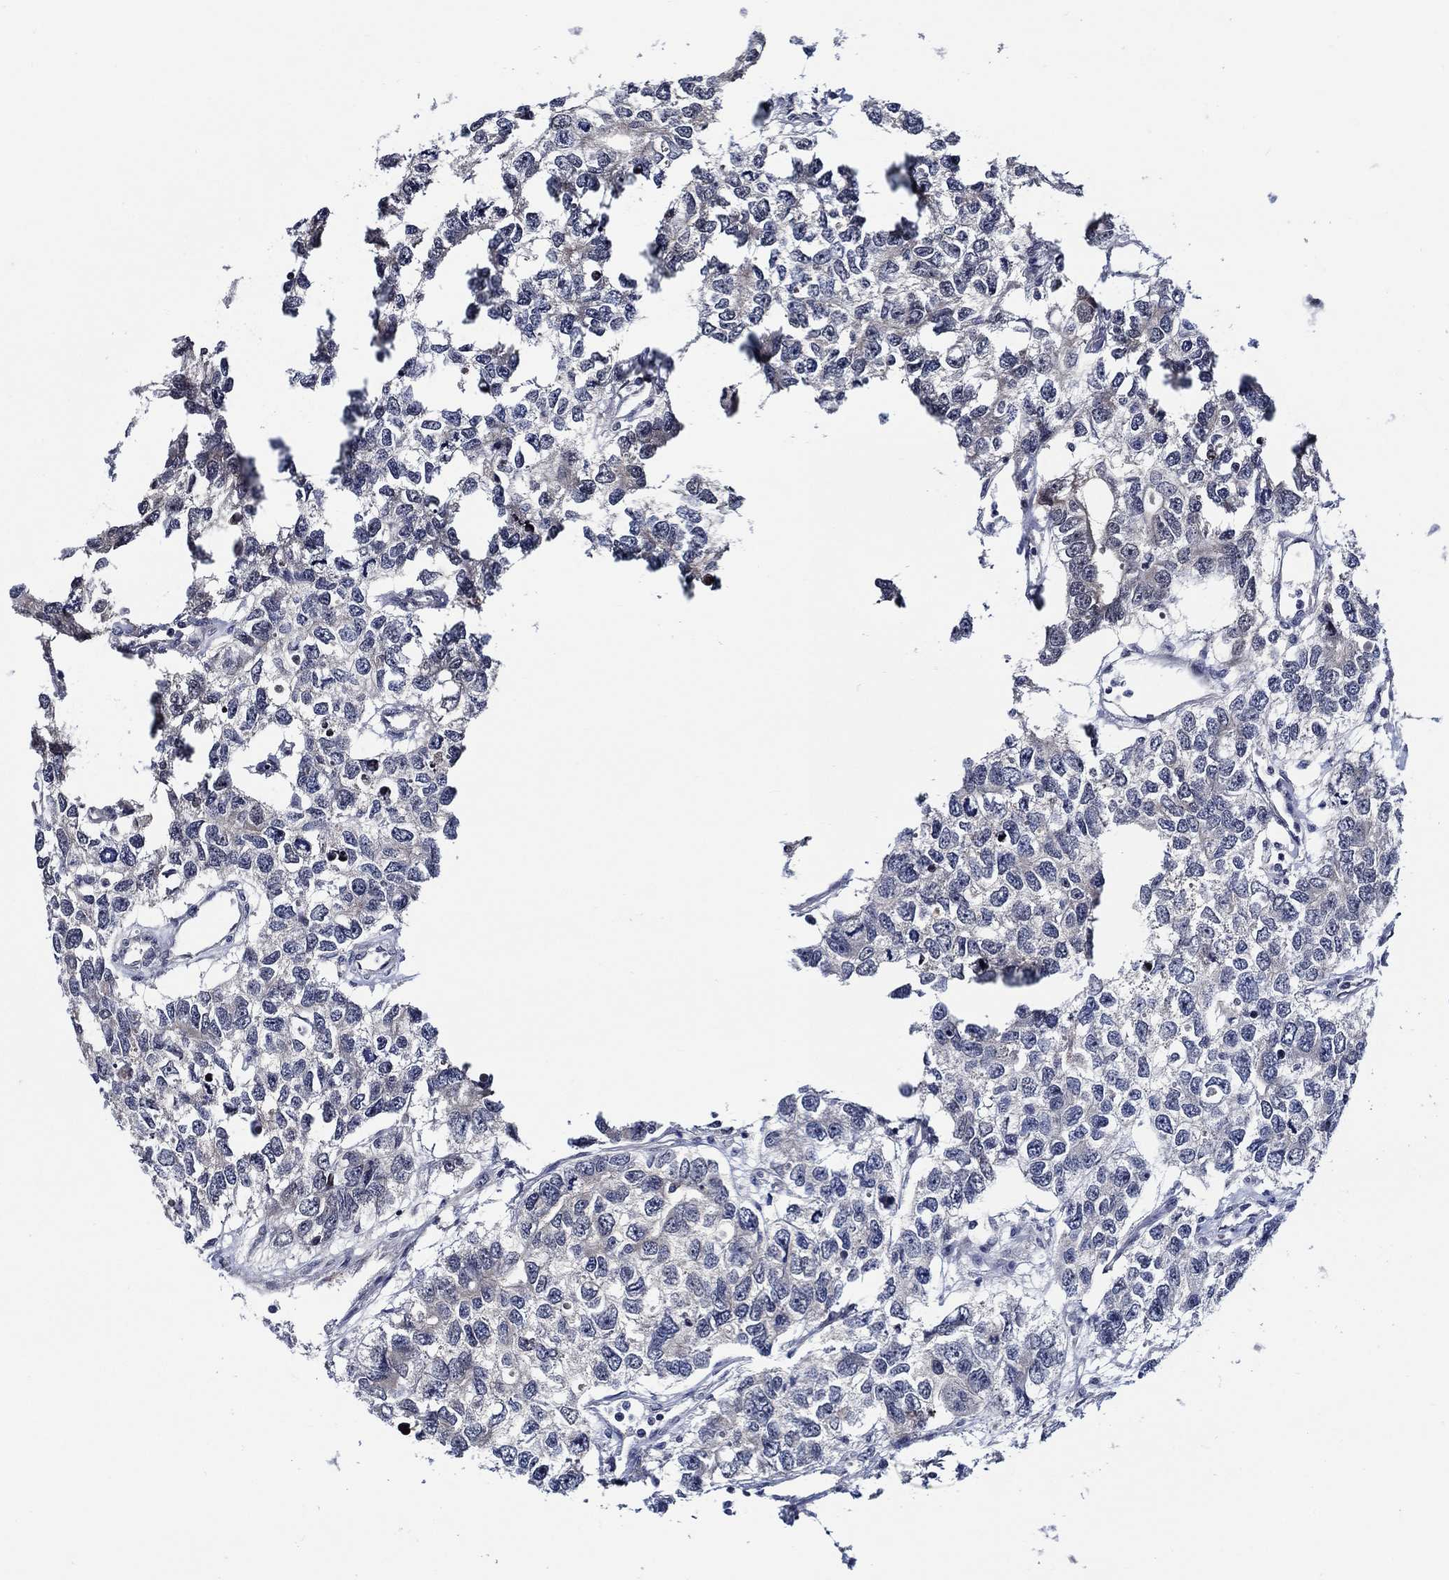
{"staining": {"intensity": "negative", "quantity": "none", "location": "none"}, "tissue": "testis cancer", "cell_type": "Tumor cells", "image_type": "cancer", "snomed": [{"axis": "morphology", "description": "Seminoma, NOS"}, {"axis": "topography", "description": "Testis"}], "caption": "A high-resolution histopathology image shows IHC staining of seminoma (testis), which displays no significant expression in tumor cells.", "gene": "C8orf48", "patient": {"sex": "male", "age": 52}}